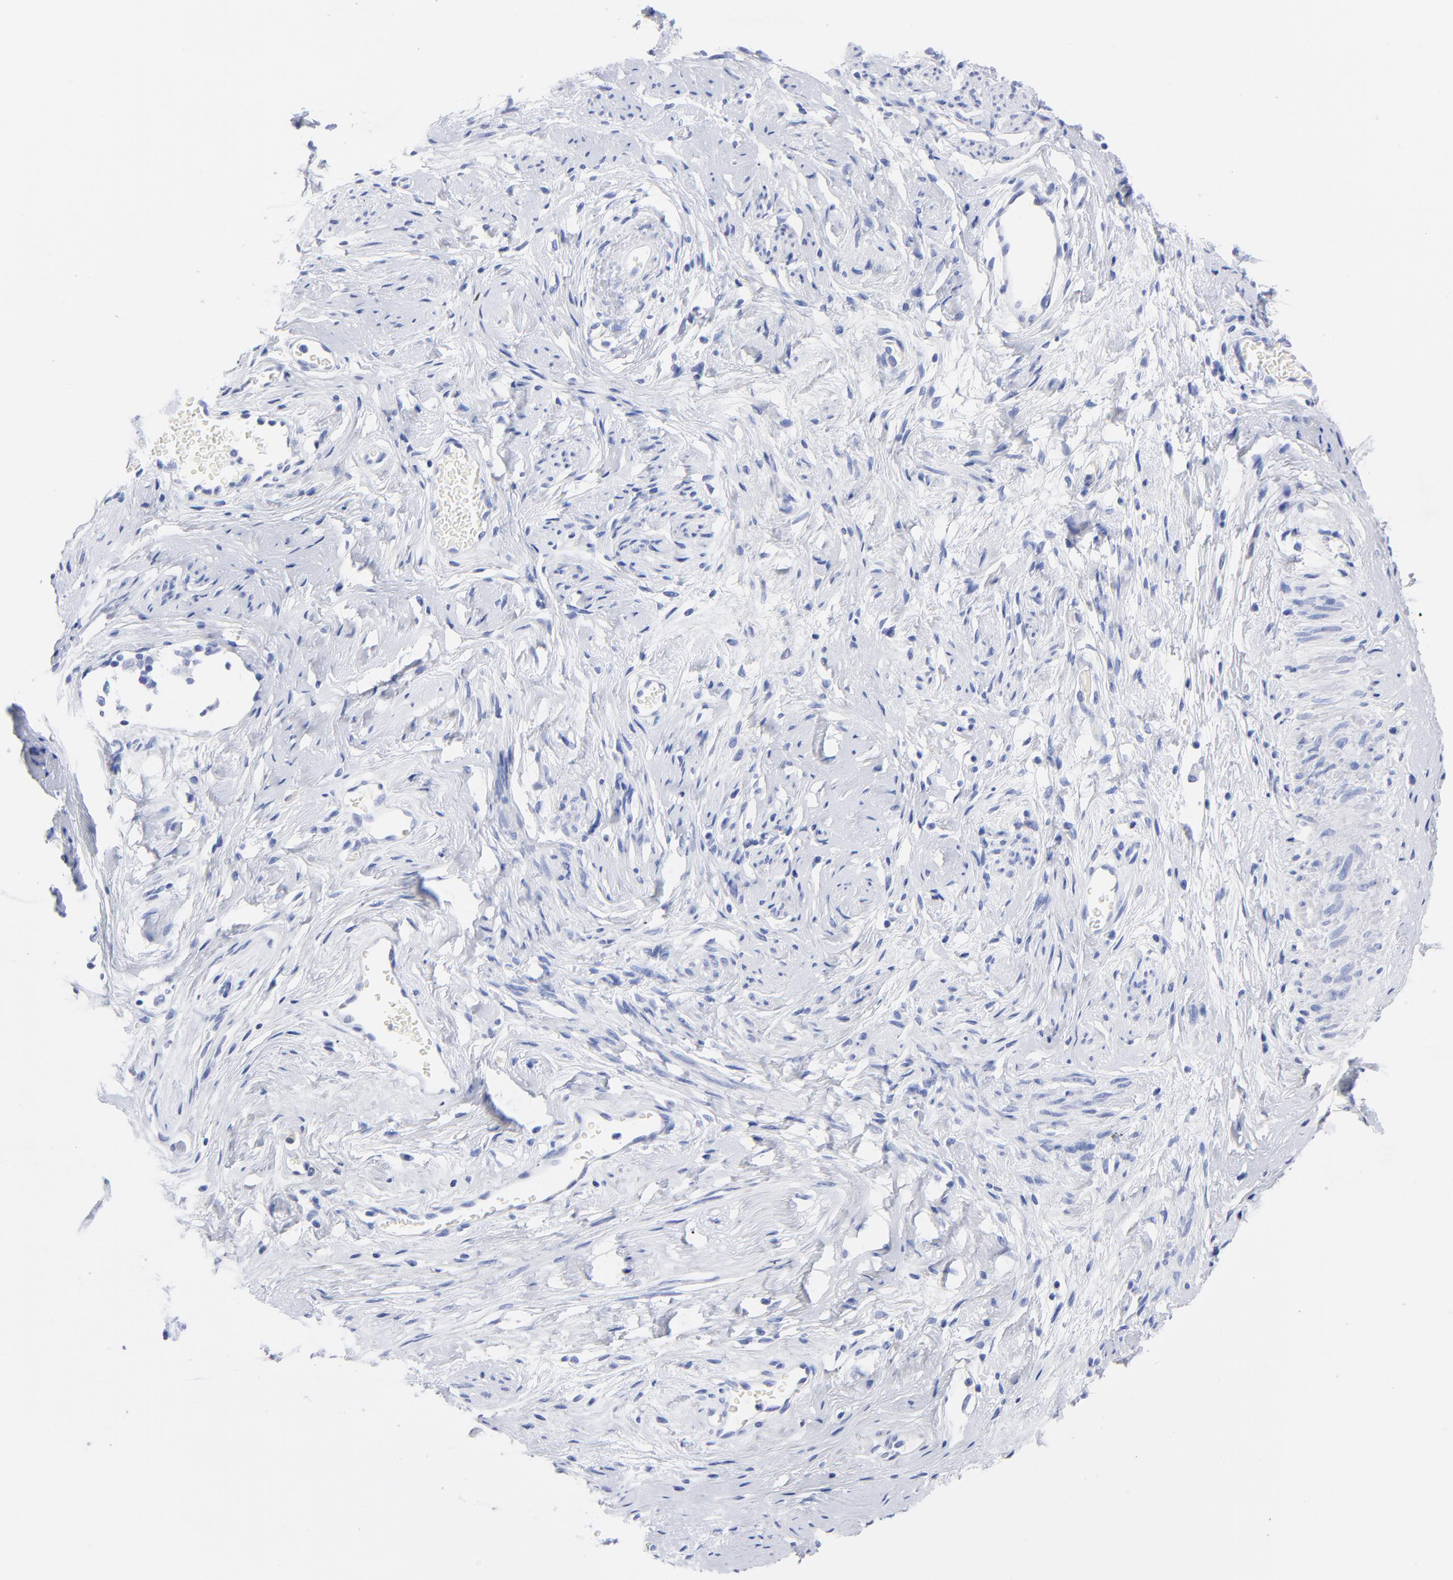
{"staining": {"intensity": "negative", "quantity": "none", "location": "none"}, "tissue": "cervical cancer", "cell_type": "Tumor cells", "image_type": "cancer", "snomed": [{"axis": "morphology", "description": "Normal tissue, NOS"}, {"axis": "morphology", "description": "Squamous cell carcinoma, NOS"}, {"axis": "topography", "description": "Cervix"}], "caption": "Immunohistochemical staining of cervical cancer displays no significant expression in tumor cells. The staining was performed using DAB (3,3'-diaminobenzidine) to visualize the protein expression in brown, while the nuclei were stained in blue with hematoxylin (Magnification: 20x).", "gene": "ACY1", "patient": {"sex": "female", "age": 67}}